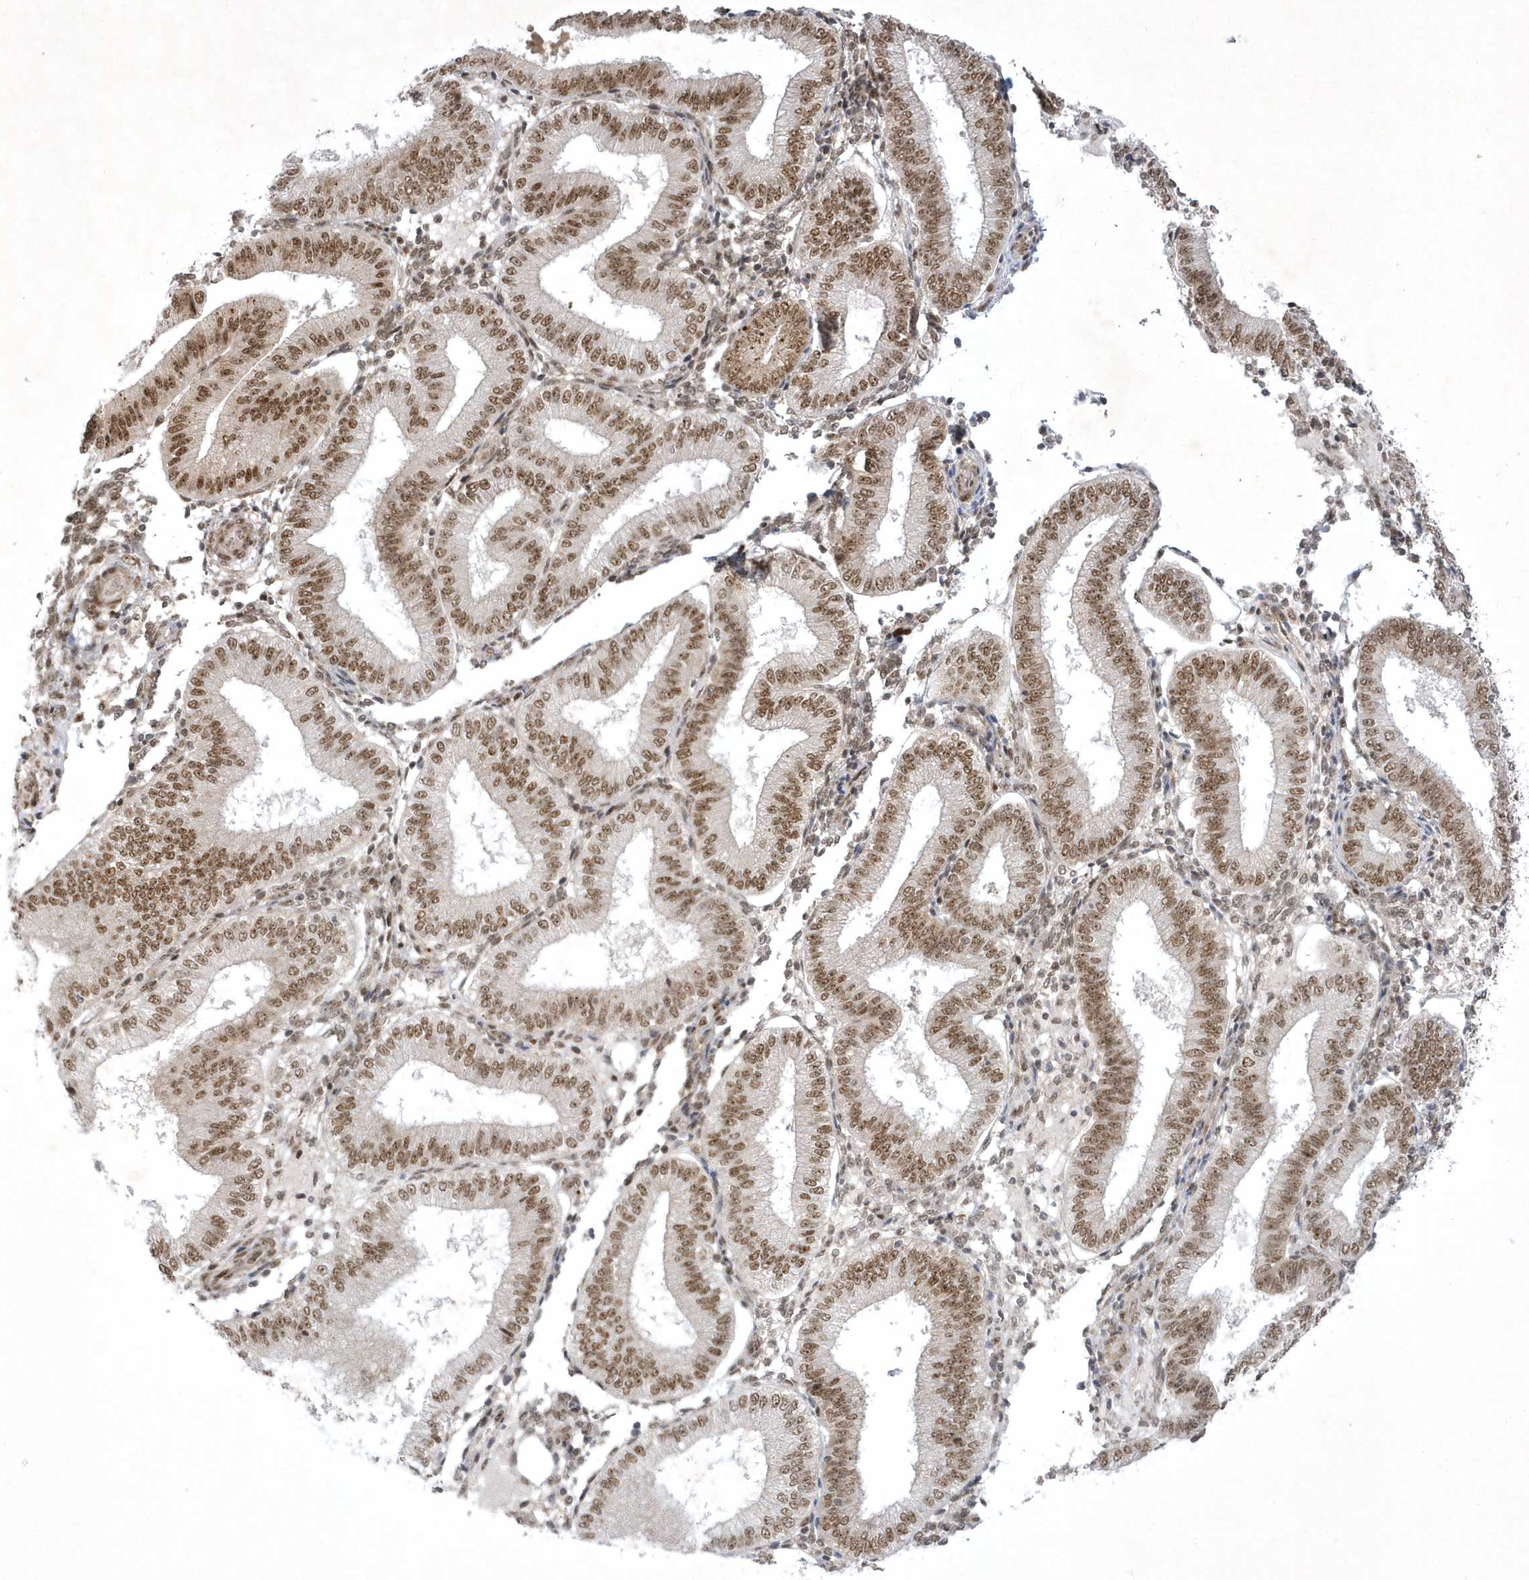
{"staining": {"intensity": "negative", "quantity": "none", "location": "none"}, "tissue": "endometrium", "cell_type": "Cells in endometrial stroma", "image_type": "normal", "snomed": [{"axis": "morphology", "description": "Normal tissue, NOS"}, {"axis": "topography", "description": "Endometrium"}], "caption": "High magnification brightfield microscopy of unremarkable endometrium stained with DAB (3,3'-diaminobenzidine) (brown) and counterstained with hematoxylin (blue): cells in endometrial stroma show no significant expression. The staining was performed using DAB to visualize the protein expression in brown, while the nuclei were stained in blue with hematoxylin (Magnification: 20x).", "gene": "NPM3", "patient": {"sex": "female", "age": 39}}